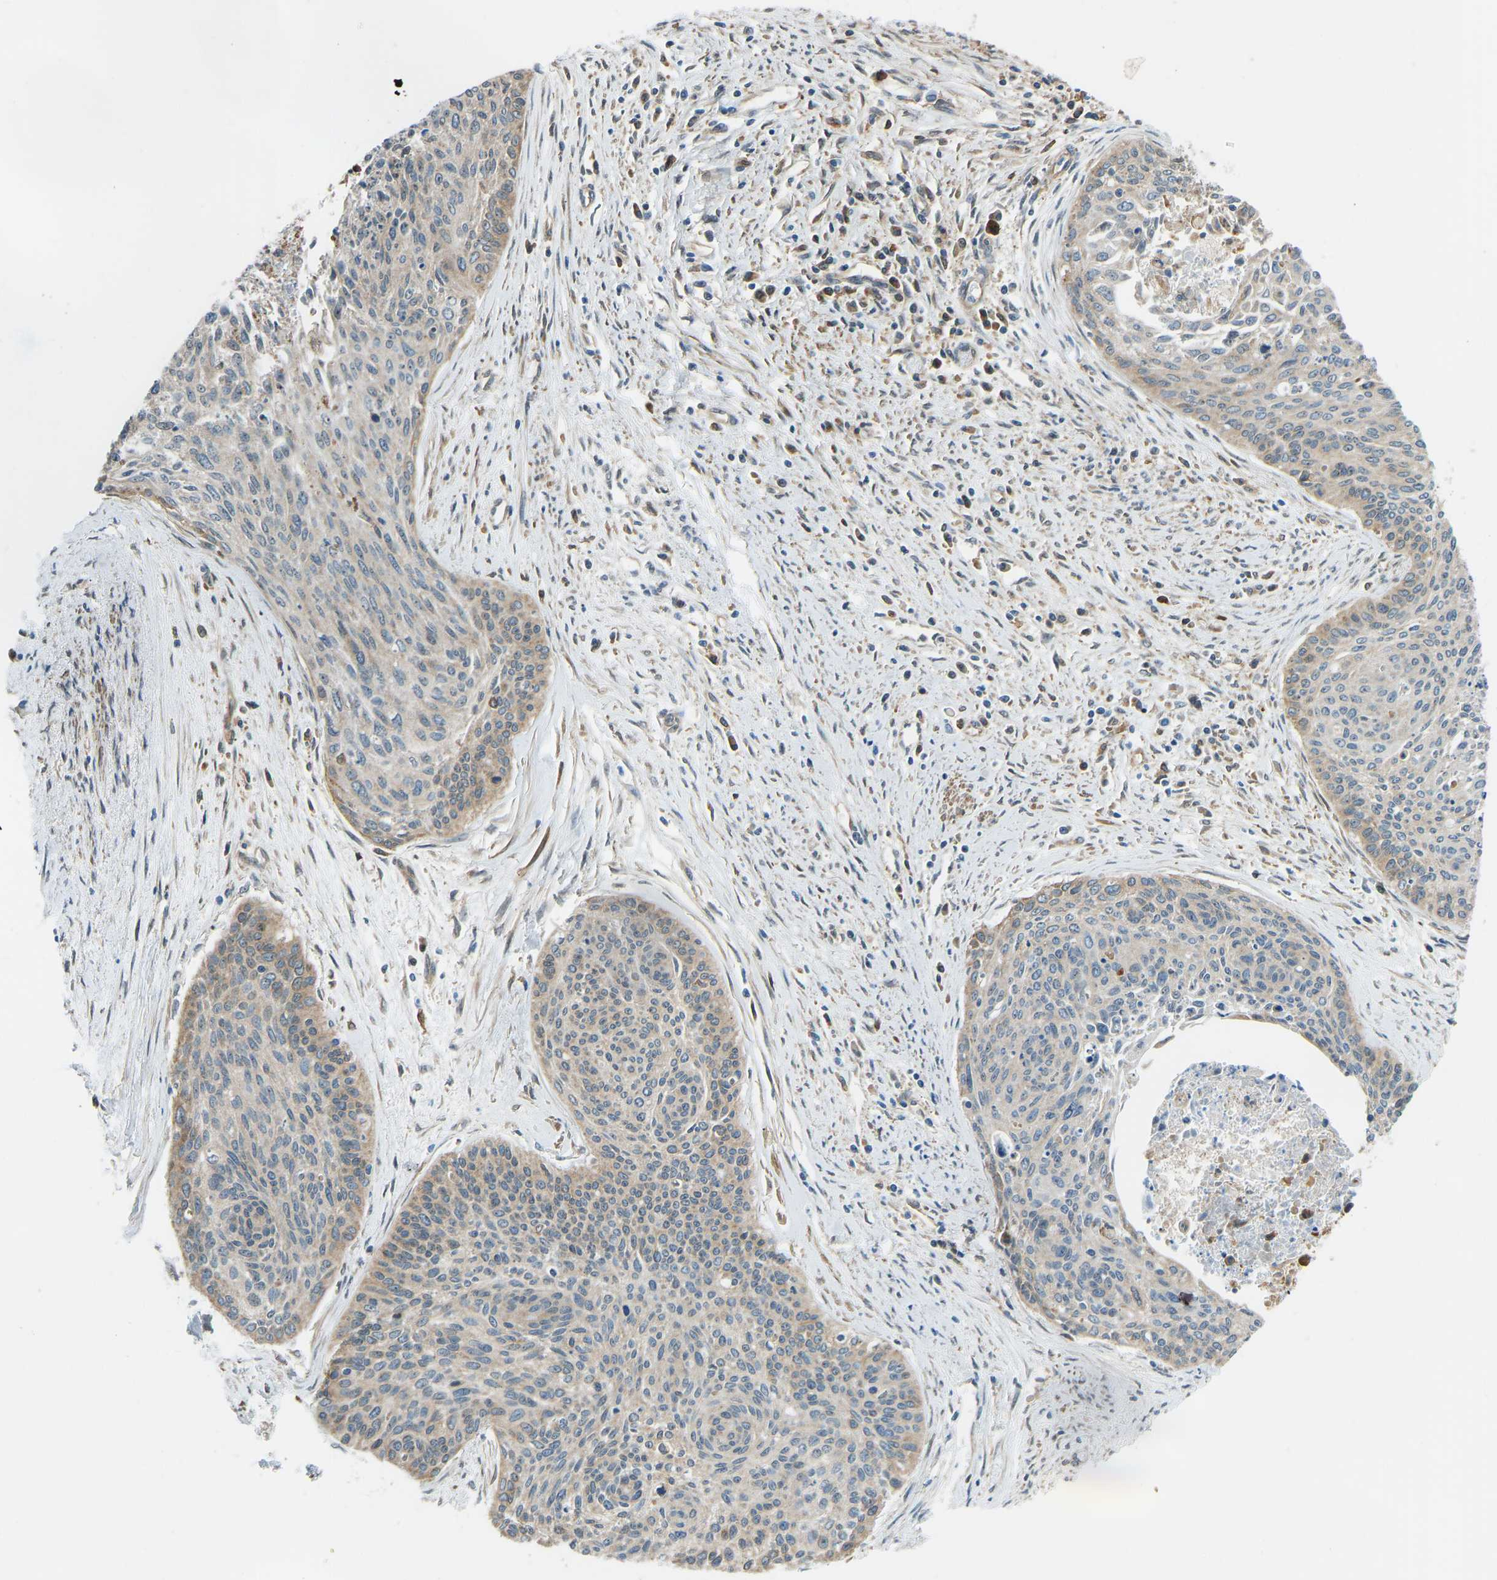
{"staining": {"intensity": "weak", "quantity": ">75%", "location": "cytoplasmic/membranous"}, "tissue": "cervical cancer", "cell_type": "Tumor cells", "image_type": "cancer", "snomed": [{"axis": "morphology", "description": "Squamous cell carcinoma, NOS"}, {"axis": "topography", "description": "Cervix"}], "caption": "Immunohistochemistry (IHC) of human cervical cancer (squamous cell carcinoma) exhibits low levels of weak cytoplasmic/membranous staining in approximately >75% of tumor cells. The staining was performed using DAB to visualize the protein expression in brown, while the nuclei were stained in blue with hematoxylin (Magnification: 20x).", "gene": "OS9", "patient": {"sex": "female", "age": 55}}